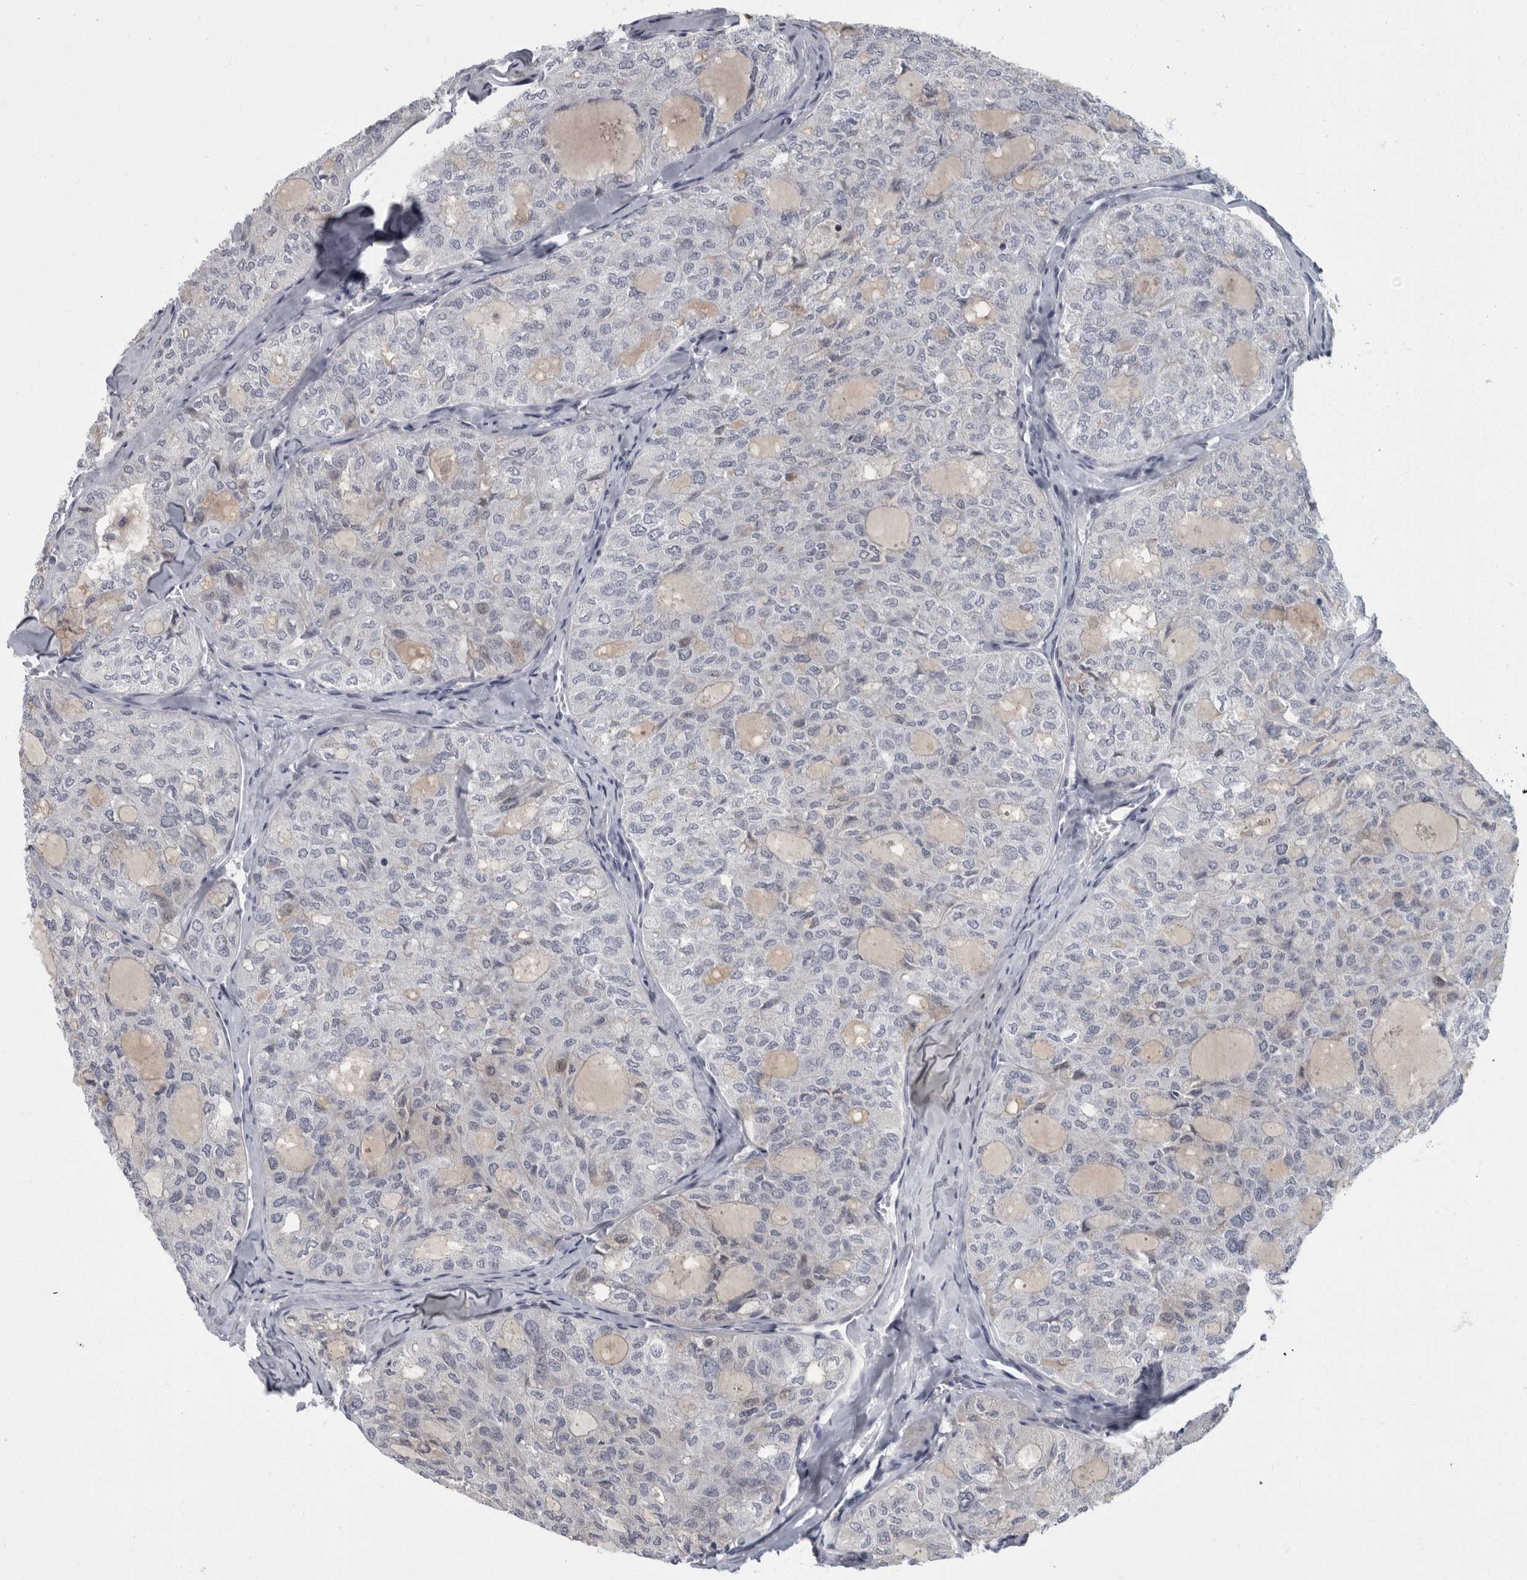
{"staining": {"intensity": "negative", "quantity": "none", "location": "none"}, "tissue": "thyroid cancer", "cell_type": "Tumor cells", "image_type": "cancer", "snomed": [{"axis": "morphology", "description": "Follicular adenoma carcinoma, NOS"}, {"axis": "topography", "description": "Thyroid gland"}], "caption": "This is an immunohistochemistry (IHC) image of thyroid cancer. There is no positivity in tumor cells.", "gene": "SLC25A39", "patient": {"sex": "male", "age": 75}}